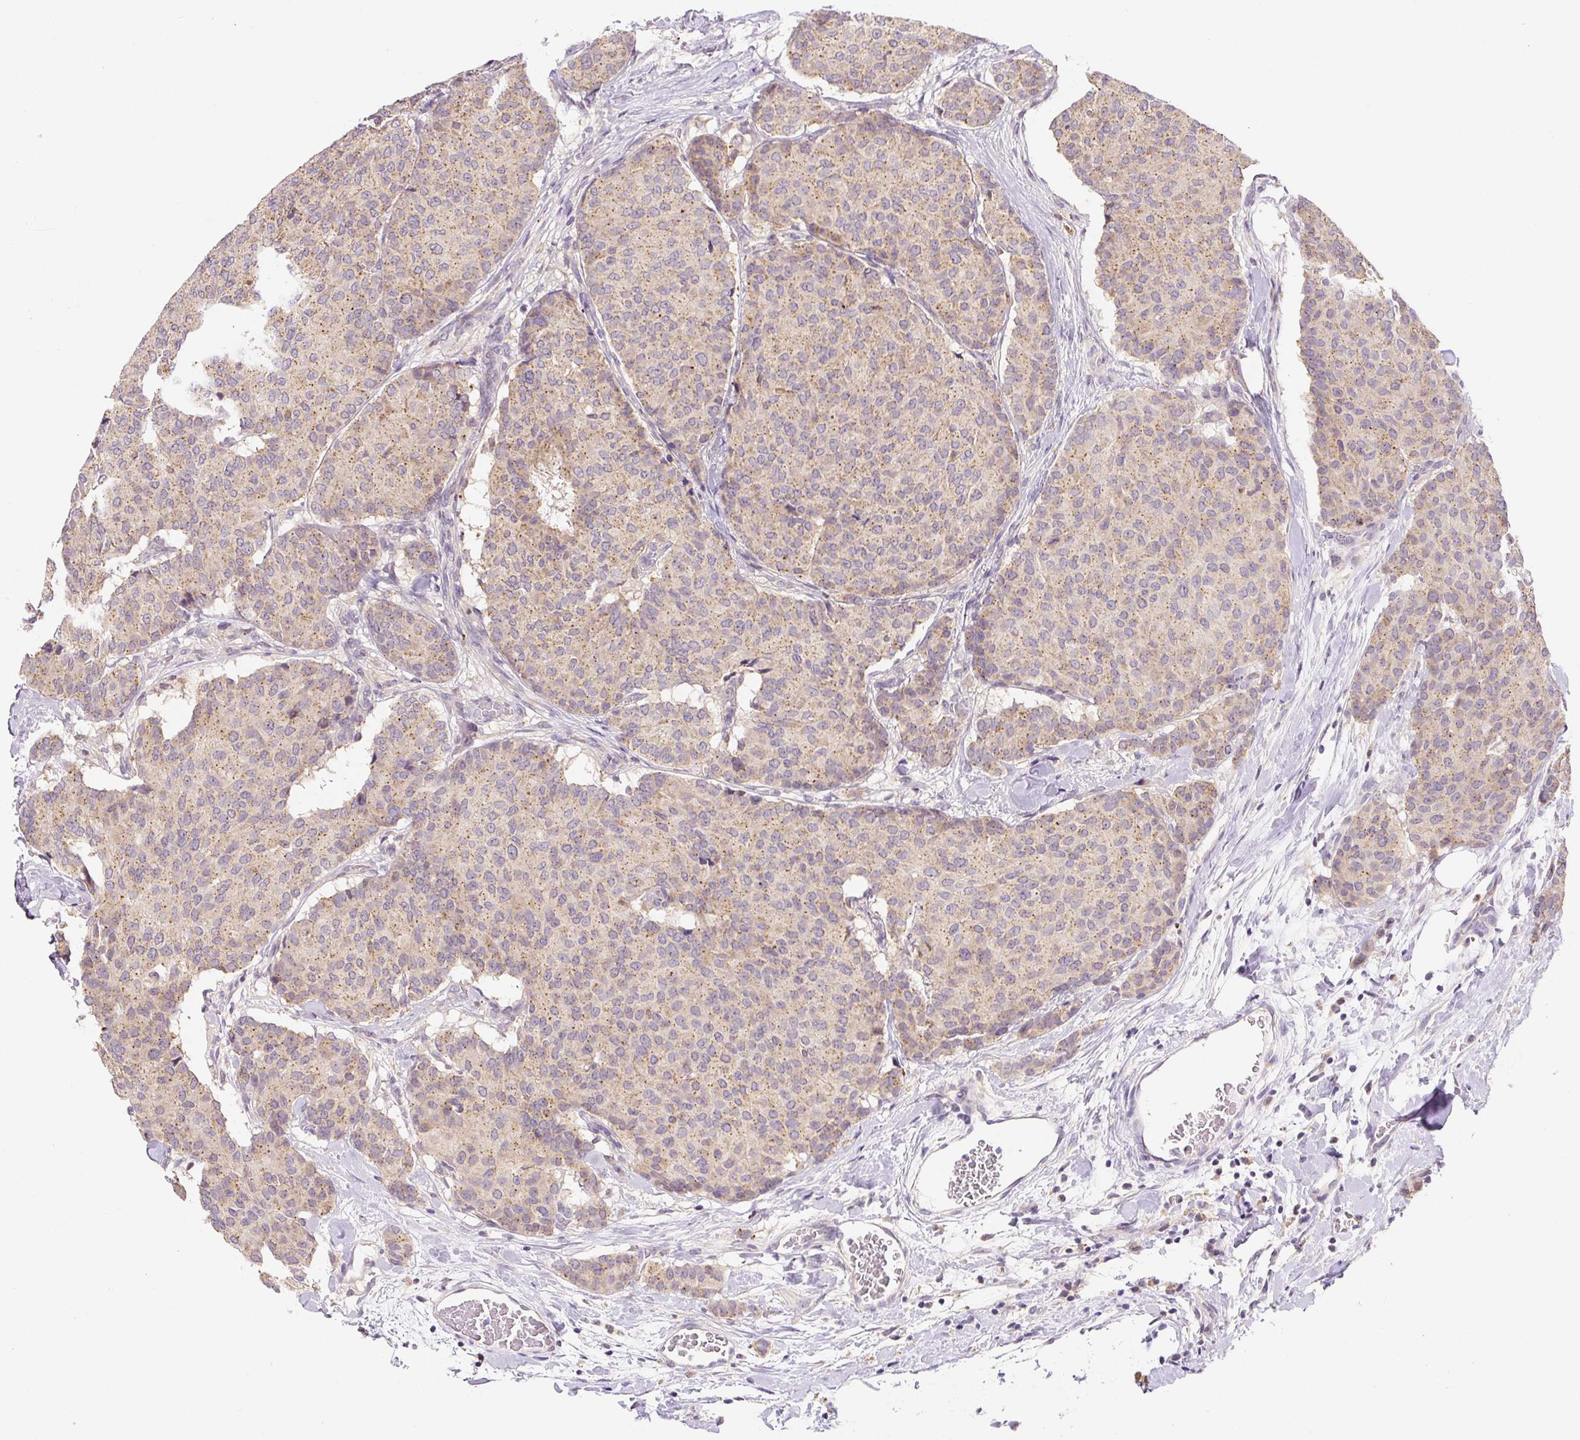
{"staining": {"intensity": "moderate", "quantity": "25%-75%", "location": "cytoplasmic/membranous"}, "tissue": "breast cancer", "cell_type": "Tumor cells", "image_type": "cancer", "snomed": [{"axis": "morphology", "description": "Duct carcinoma"}, {"axis": "topography", "description": "Breast"}], "caption": "Immunohistochemistry photomicrograph of neoplastic tissue: human breast cancer stained using immunohistochemistry shows medium levels of moderate protein expression localized specifically in the cytoplasmic/membranous of tumor cells, appearing as a cytoplasmic/membranous brown color.", "gene": "PLA2G4A", "patient": {"sex": "female", "age": 75}}